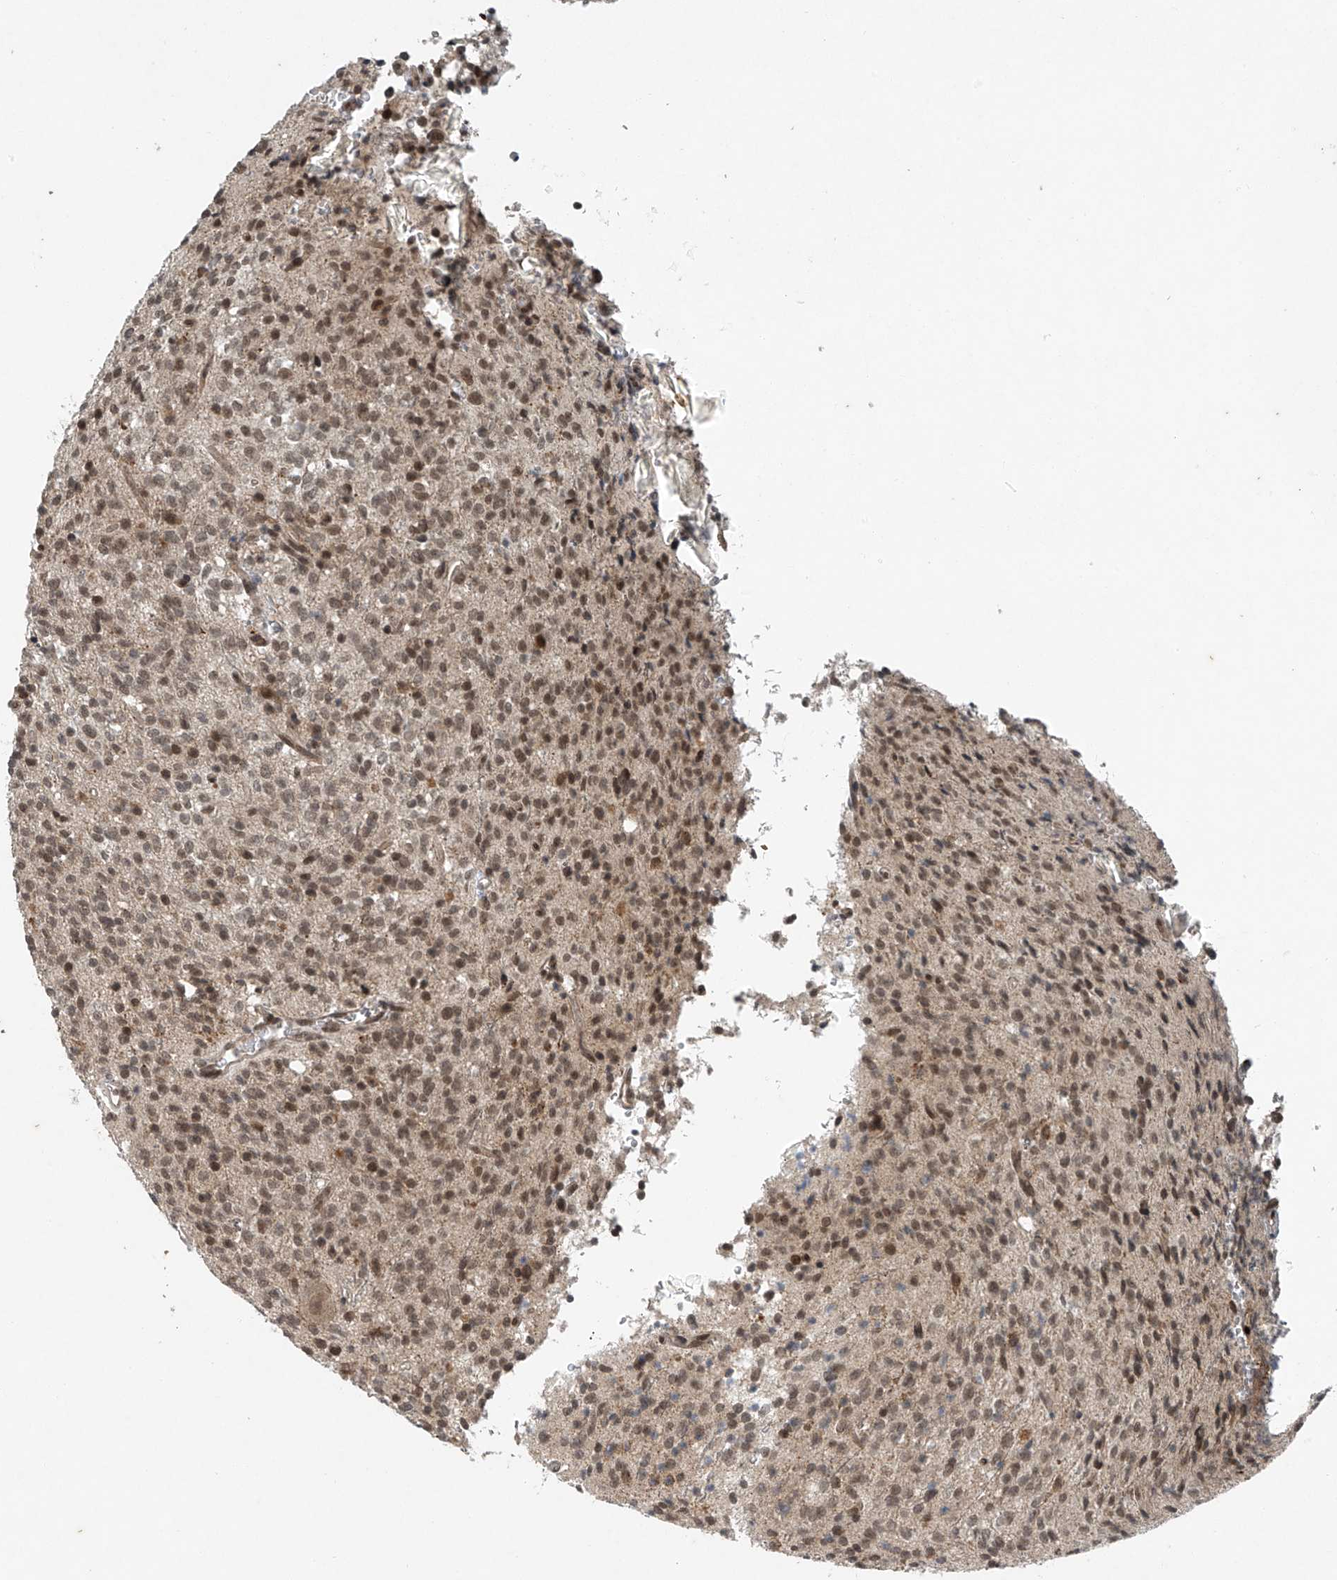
{"staining": {"intensity": "moderate", "quantity": ">75%", "location": "nuclear"}, "tissue": "glioma", "cell_type": "Tumor cells", "image_type": "cancer", "snomed": [{"axis": "morphology", "description": "Glioma, malignant, High grade"}, {"axis": "topography", "description": "Brain"}], "caption": "Malignant glioma (high-grade) stained with a brown dye demonstrates moderate nuclear positive staining in about >75% of tumor cells.", "gene": "TAF8", "patient": {"sex": "male", "age": 34}}